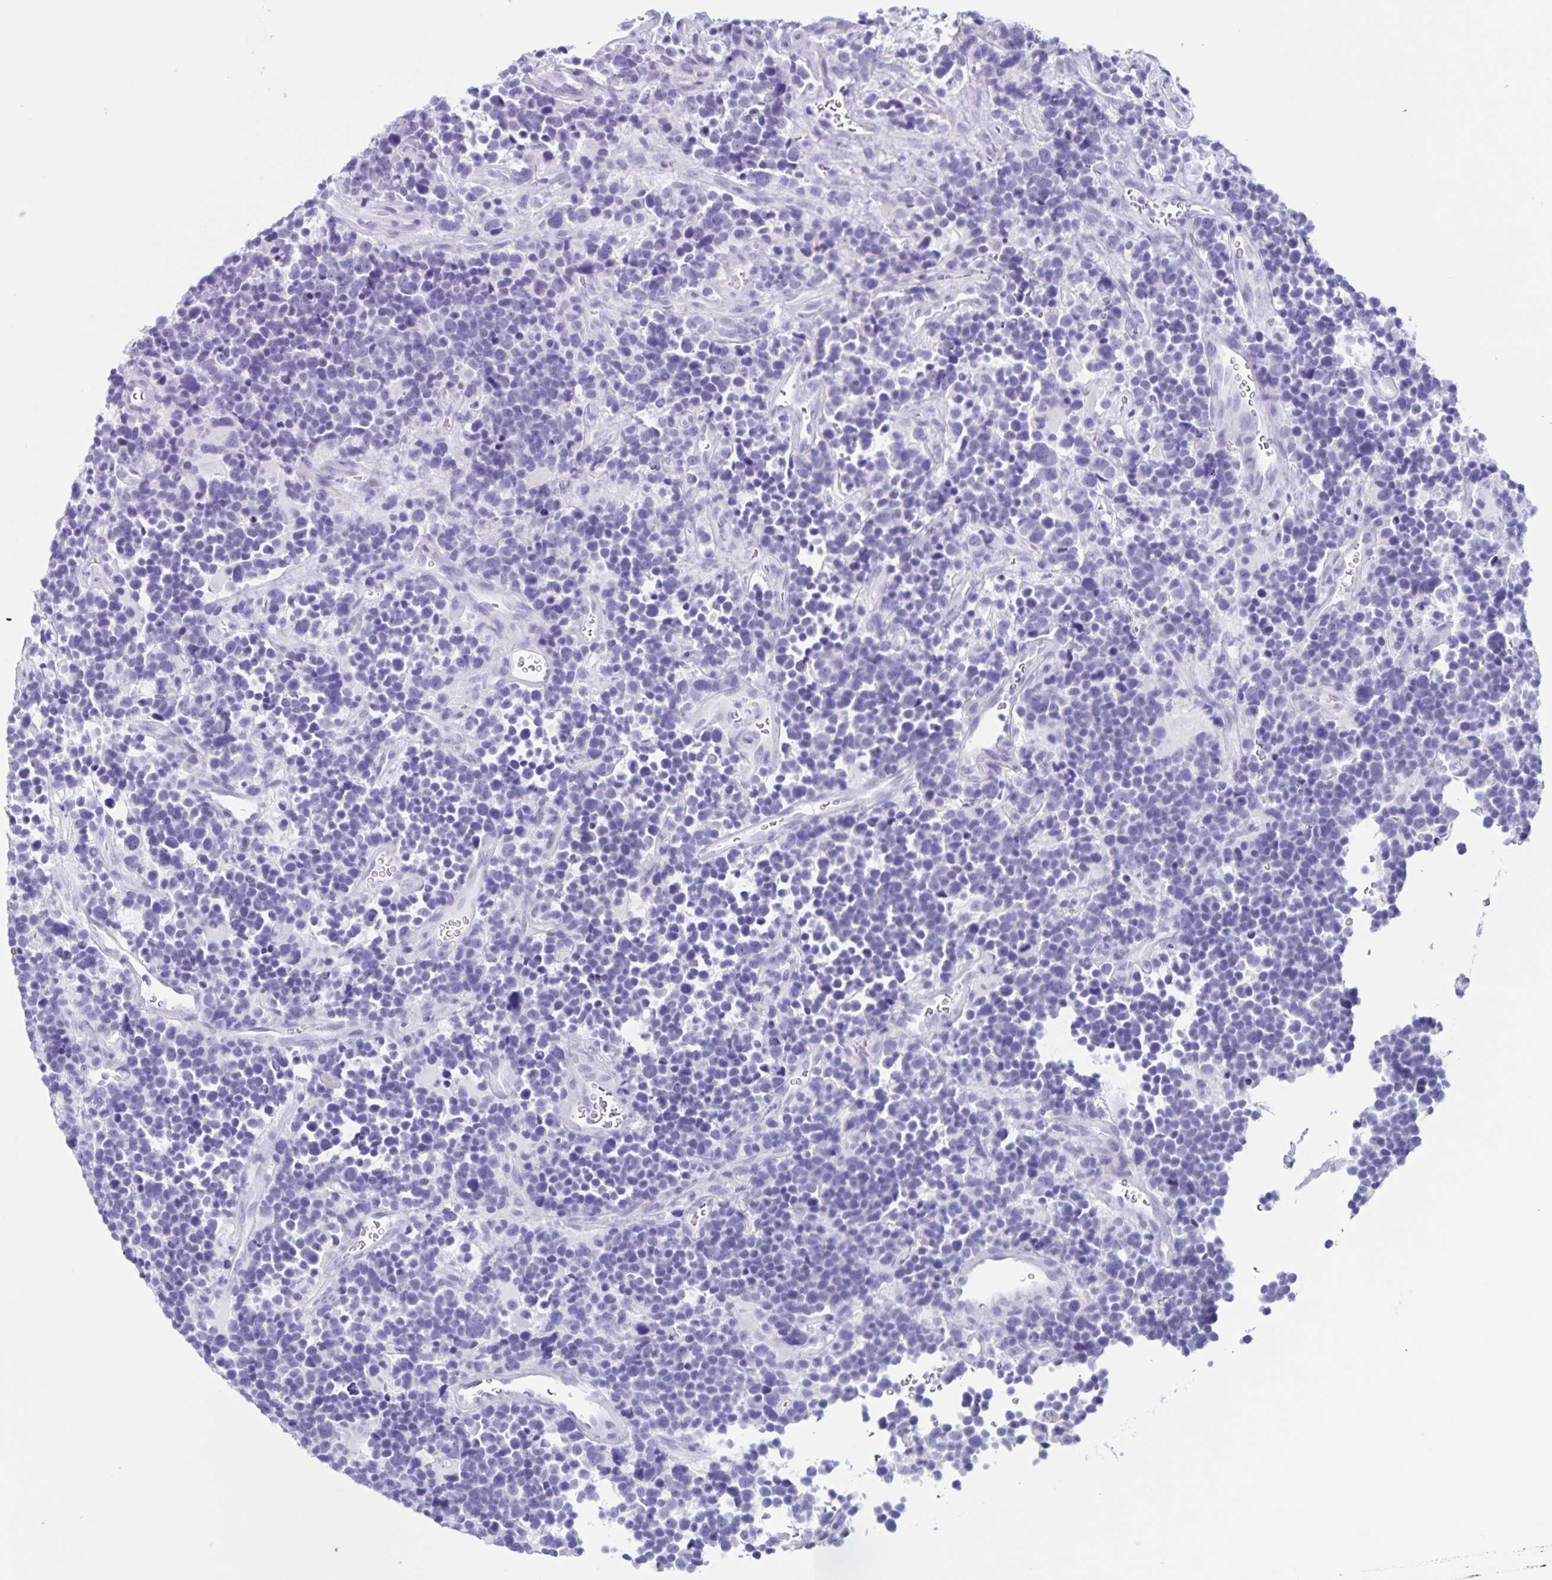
{"staining": {"intensity": "negative", "quantity": "none", "location": "none"}, "tissue": "glioma", "cell_type": "Tumor cells", "image_type": "cancer", "snomed": [{"axis": "morphology", "description": "Glioma, malignant, High grade"}, {"axis": "topography", "description": "Brain"}], "caption": "IHC photomicrograph of human glioma stained for a protein (brown), which exhibits no expression in tumor cells. (DAB (3,3'-diaminobenzidine) immunohistochemistry (IHC) with hematoxylin counter stain).", "gene": "C12orf56", "patient": {"sex": "male", "age": 33}}